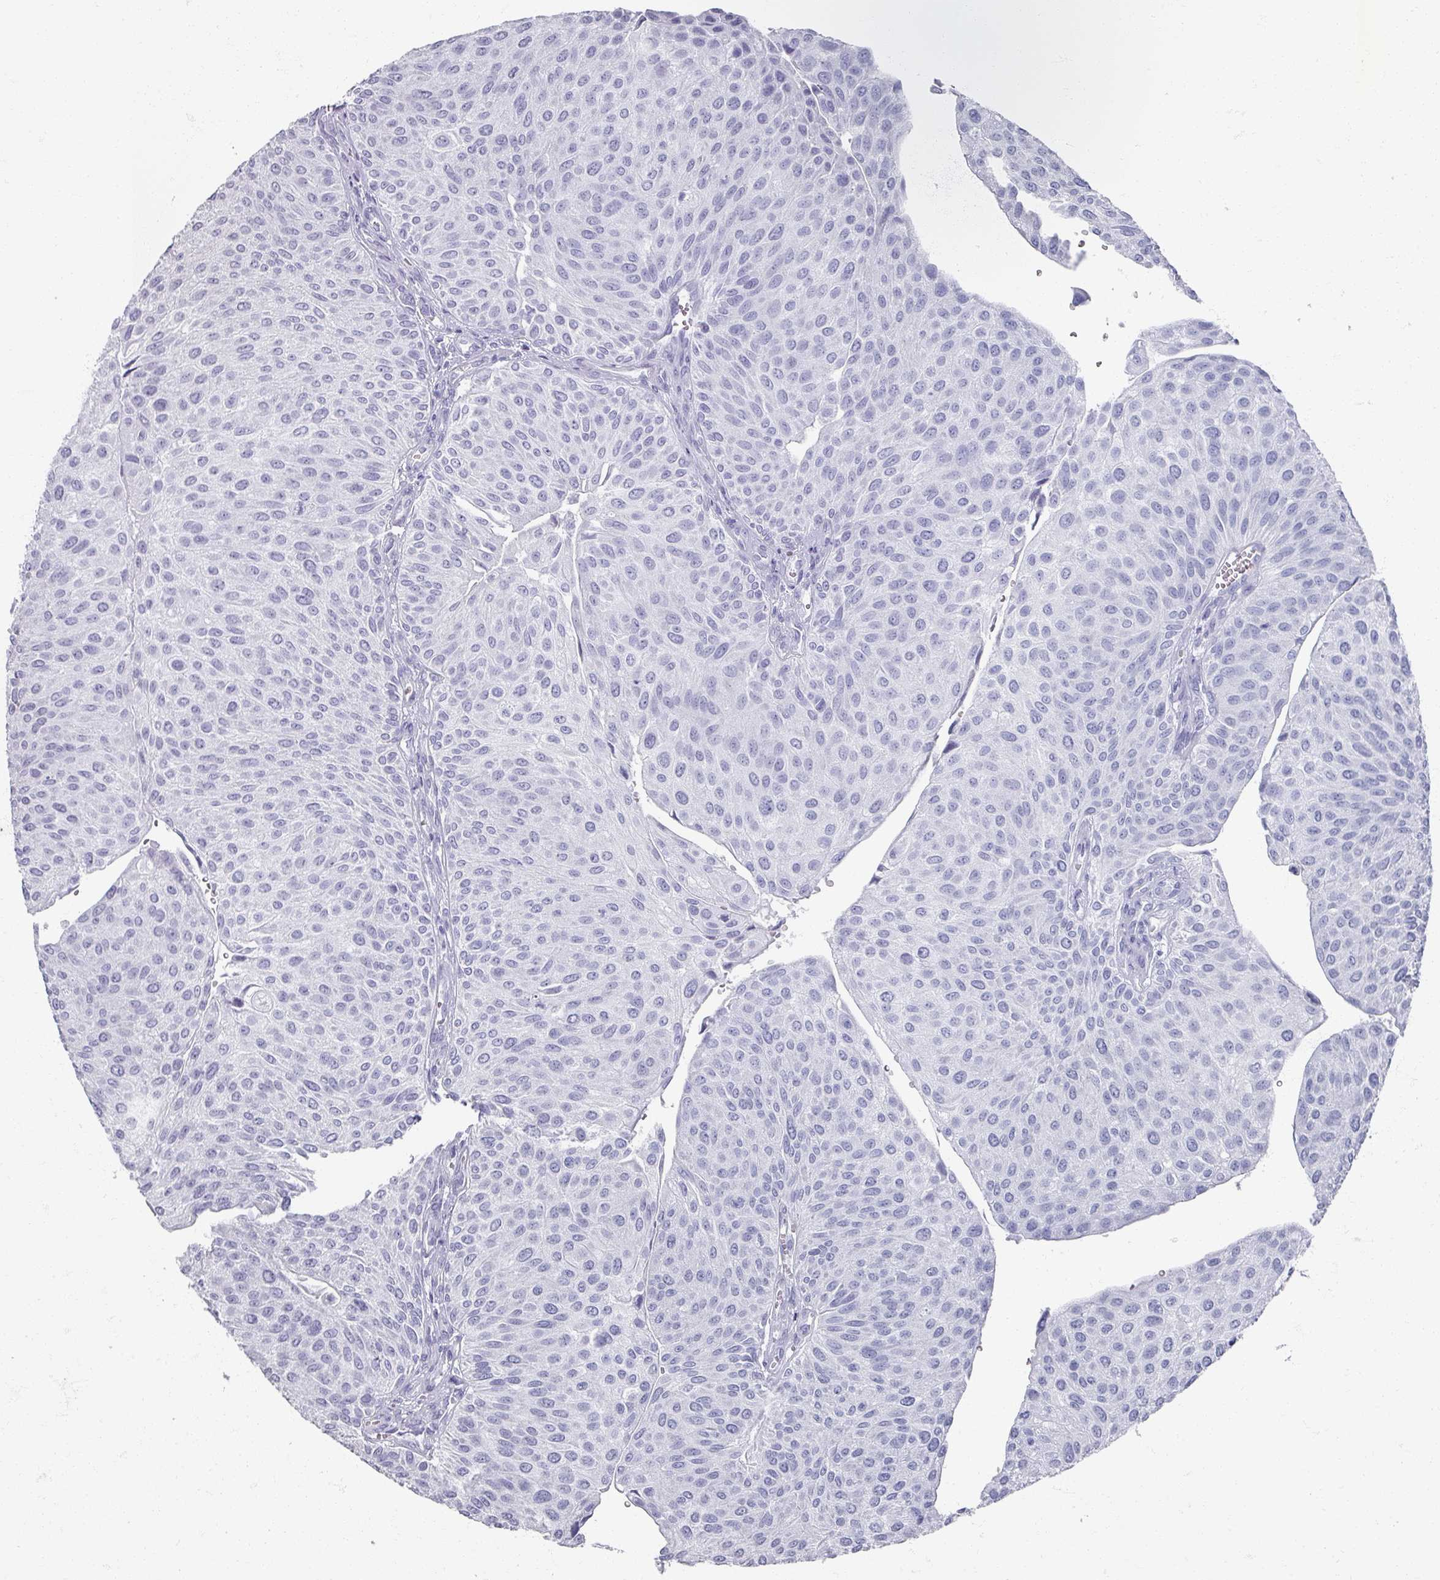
{"staining": {"intensity": "negative", "quantity": "none", "location": "none"}, "tissue": "urothelial cancer", "cell_type": "Tumor cells", "image_type": "cancer", "snomed": [{"axis": "morphology", "description": "Urothelial carcinoma, NOS"}, {"axis": "topography", "description": "Urinary bladder"}], "caption": "Tumor cells show no significant protein positivity in urothelial cancer.", "gene": "OMG", "patient": {"sex": "male", "age": 67}}